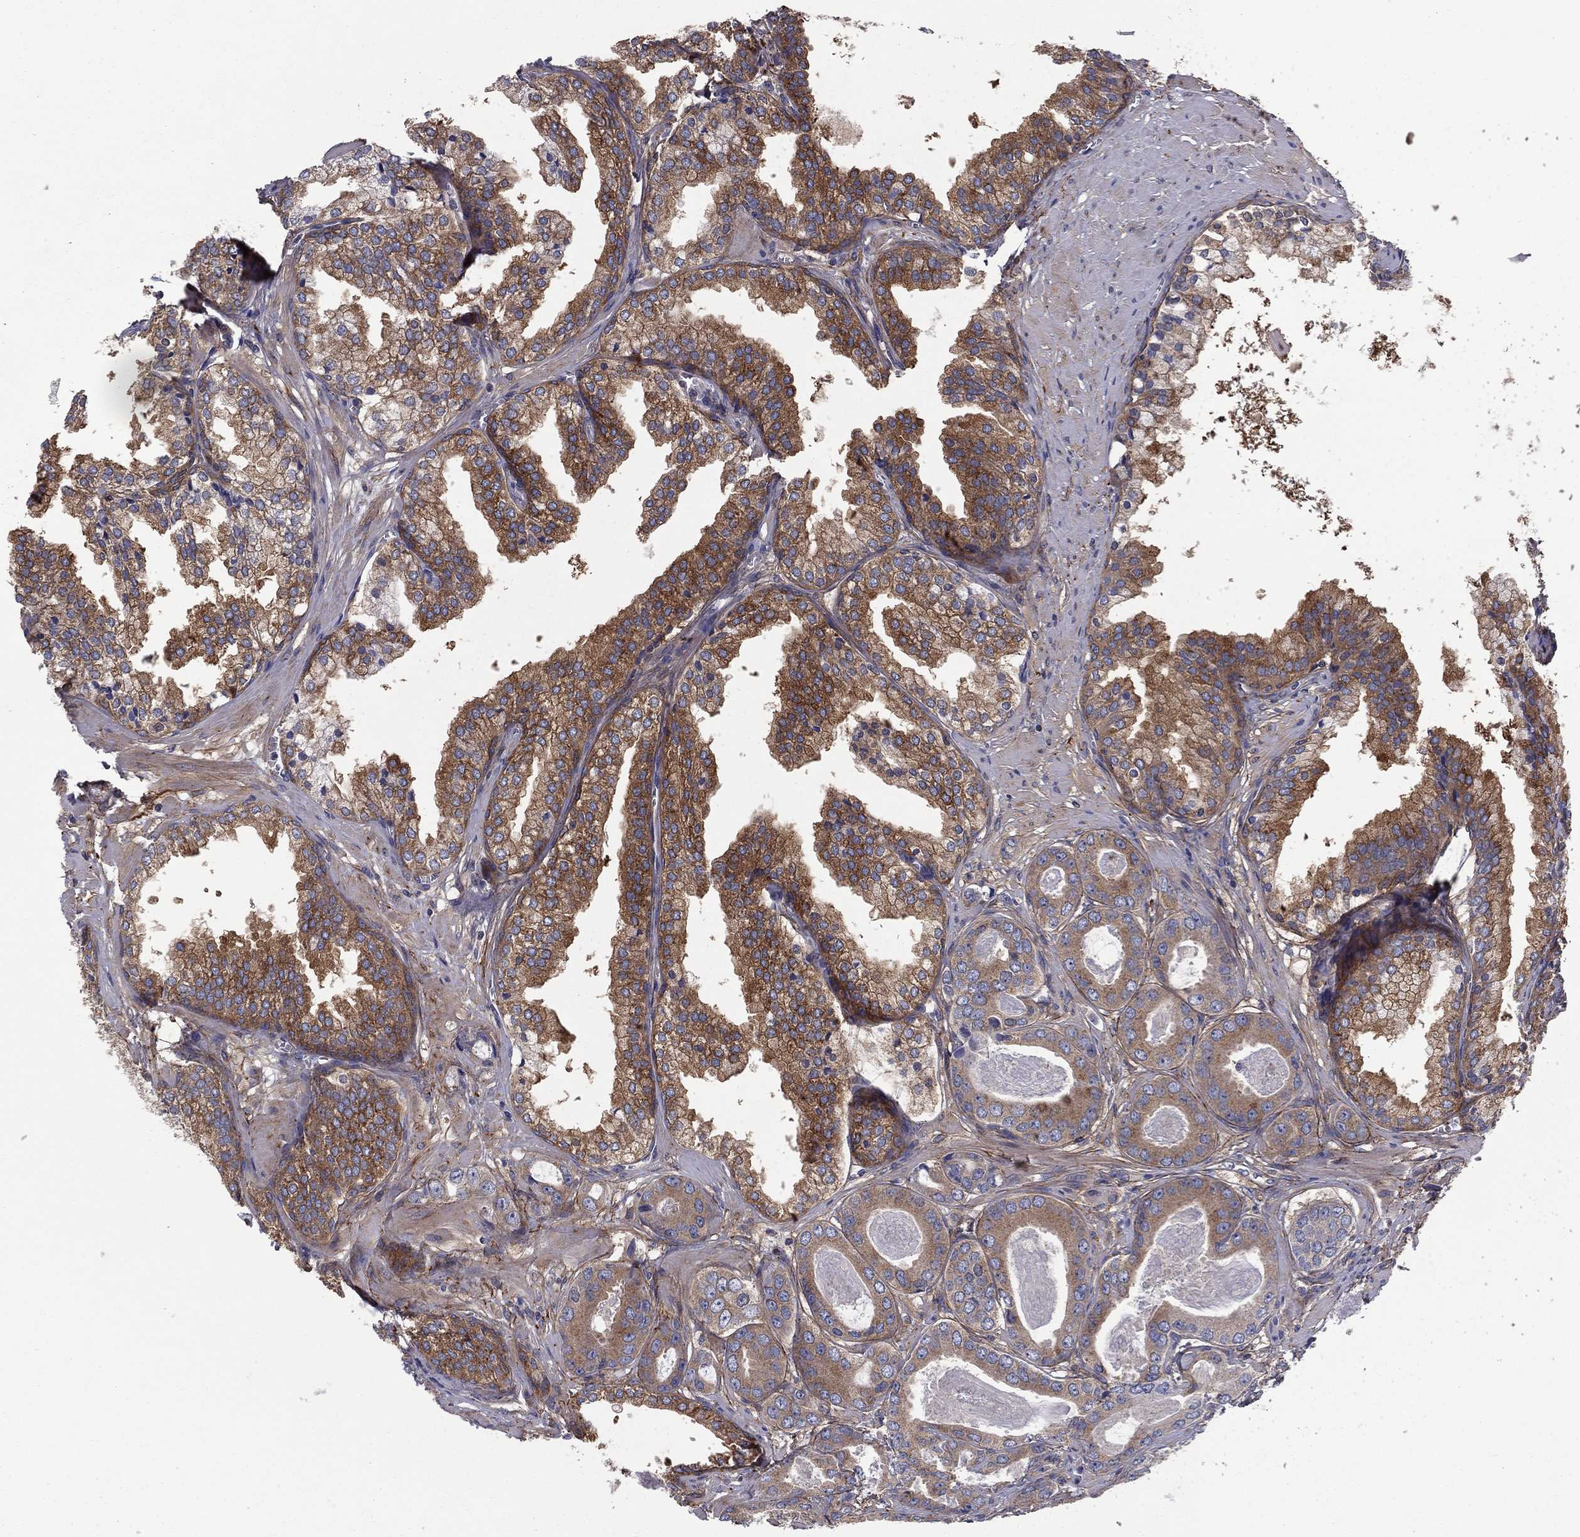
{"staining": {"intensity": "strong", "quantity": "25%-75%", "location": "cytoplasmic/membranous"}, "tissue": "prostate cancer", "cell_type": "Tumor cells", "image_type": "cancer", "snomed": [{"axis": "morphology", "description": "Adenocarcinoma, NOS"}, {"axis": "topography", "description": "Prostate"}], "caption": "Immunohistochemistry (IHC) staining of adenocarcinoma (prostate), which shows high levels of strong cytoplasmic/membranous expression in approximately 25%-75% of tumor cells indicating strong cytoplasmic/membranous protein staining. The staining was performed using DAB (brown) for protein detection and nuclei were counterstained in hematoxylin (blue).", "gene": "RNF123", "patient": {"sex": "male", "age": 61}}